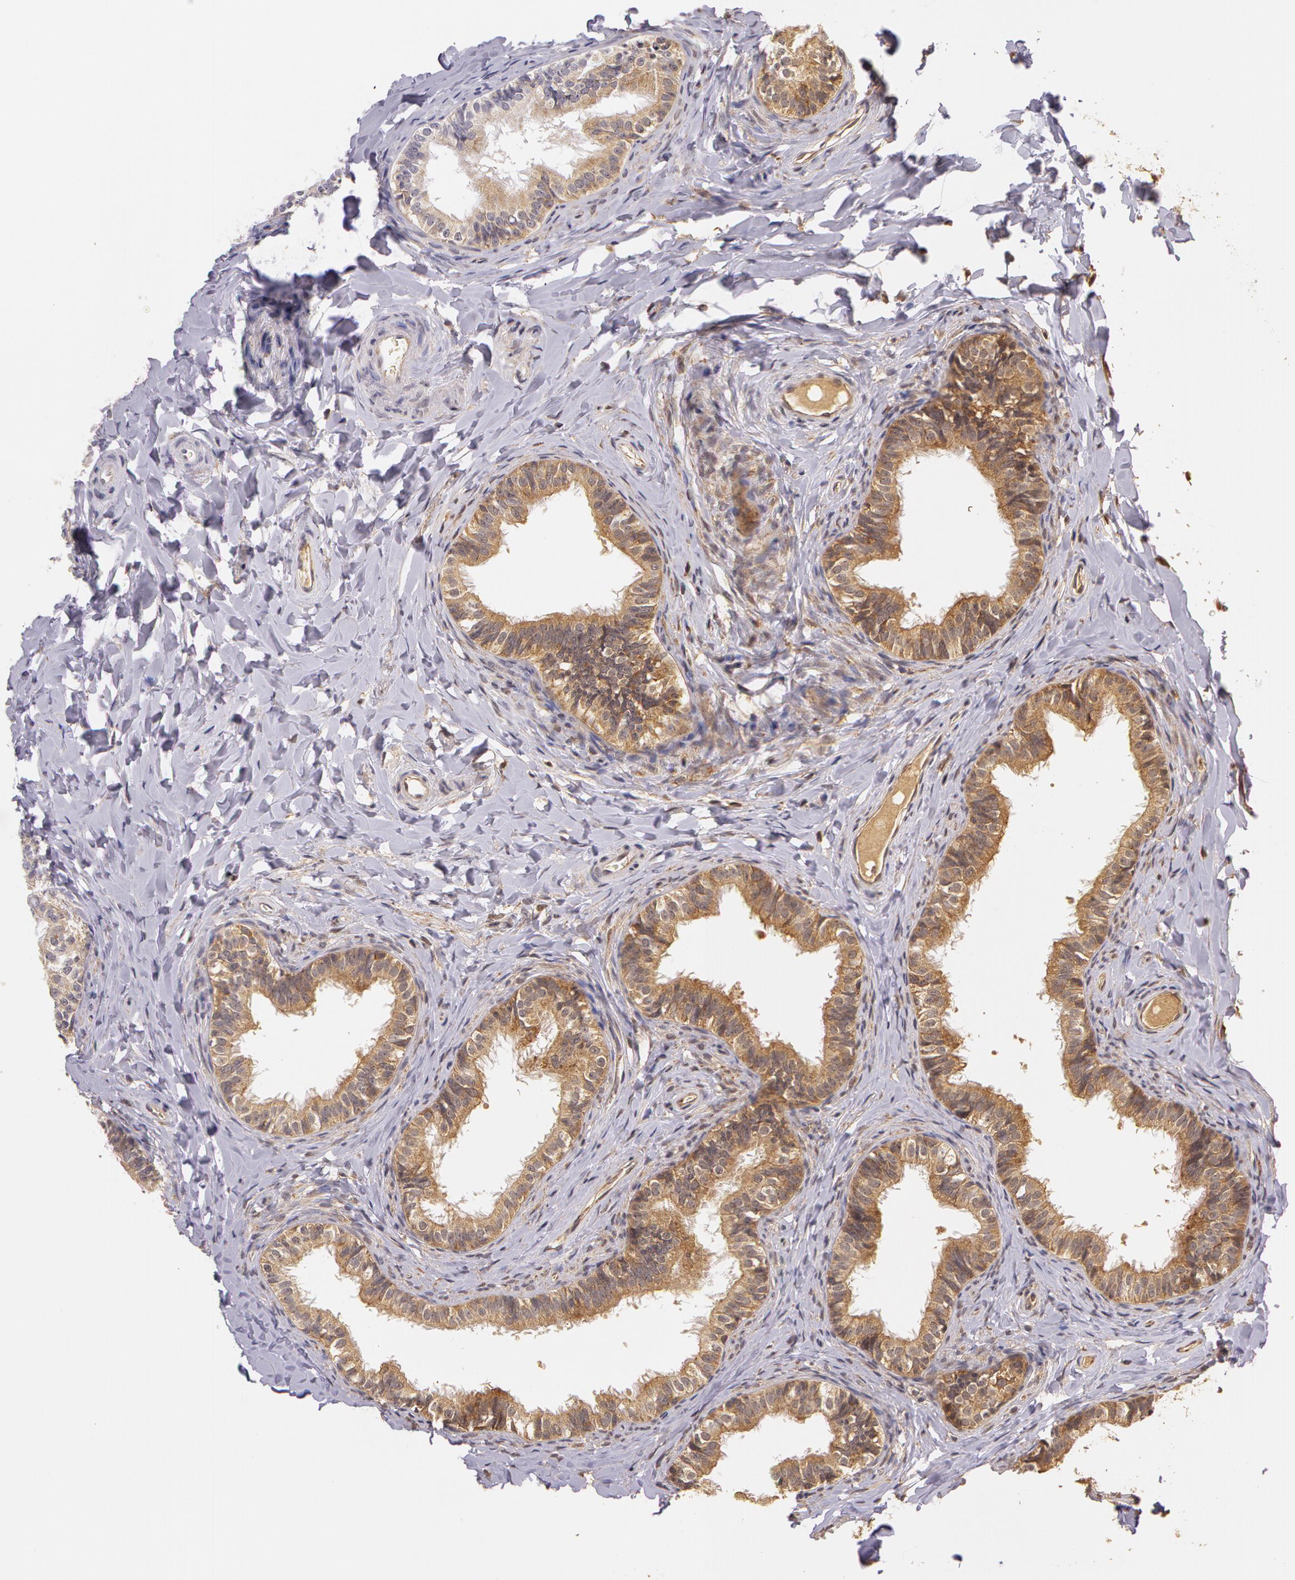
{"staining": {"intensity": "strong", "quantity": ">75%", "location": "cytoplasmic/membranous"}, "tissue": "epididymis", "cell_type": "Glandular cells", "image_type": "normal", "snomed": [{"axis": "morphology", "description": "Normal tissue, NOS"}, {"axis": "topography", "description": "Epididymis"}], "caption": "Unremarkable epididymis was stained to show a protein in brown. There is high levels of strong cytoplasmic/membranous expression in approximately >75% of glandular cells. (DAB = brown stain, brightfield microscopy at high magnification).", "gene": "ASCC2", "patient": {"sex": "male", "age": 26}}